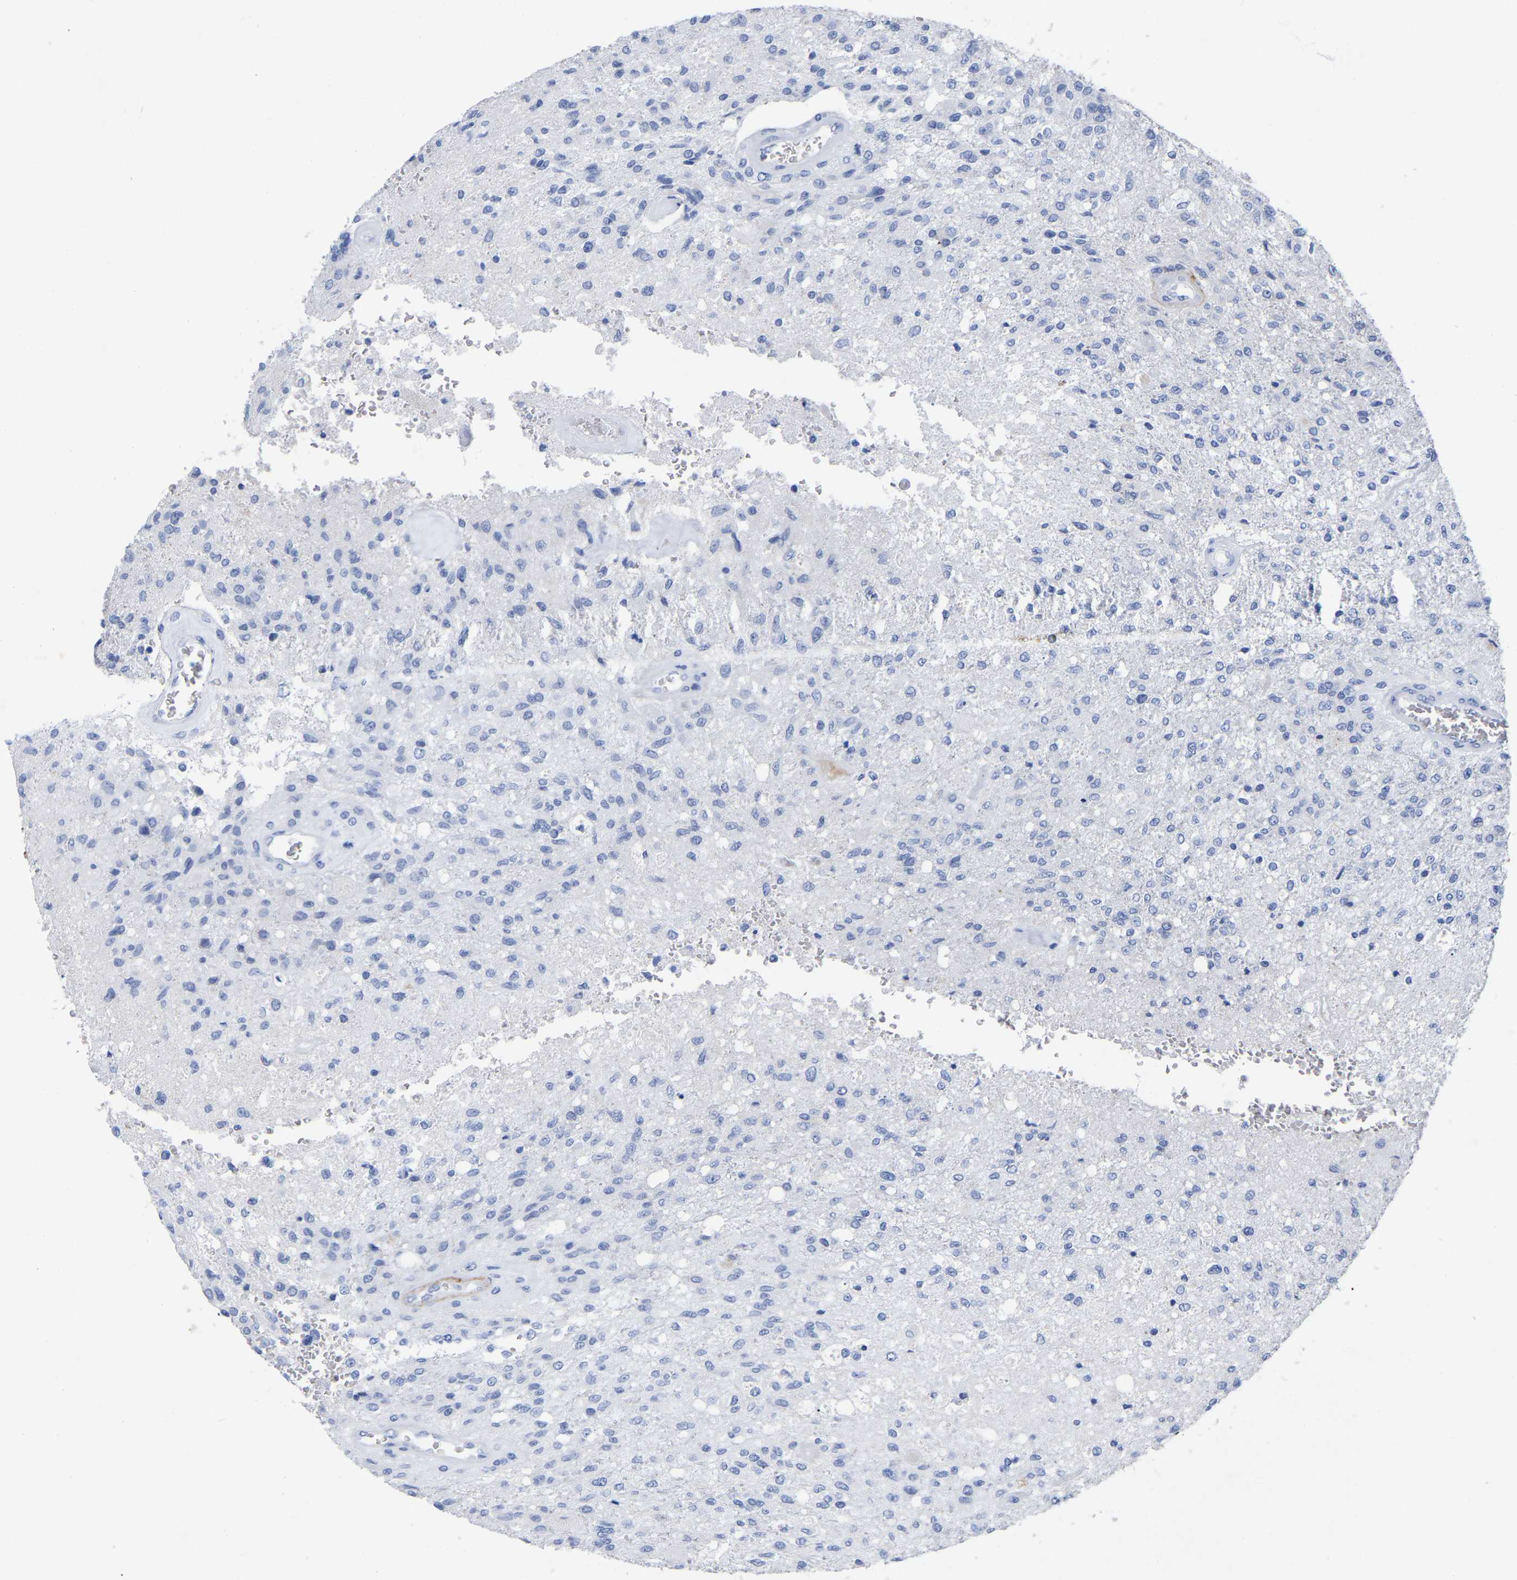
{"staining": {"intensity": "negative", "quantity": "none", "location": "none"}, "tissue": "glioma", "cell_type": "Tumor cells", "image_type": "cancer", "snomed": [{"axis": "morphology", "description": "Normal tissue, NOS"}, {"axis": "morphology", "description": "Glioma, malignant, High grade"}, {"axis": "topography", "description": "Cerebral cortex"}], "caption": "Immunohistochemical staining of glioma reveals no significant expression in tumor cells. Brightfield microscopy of immunohistochemistry stained with DAB (3,3'-diaminobenzidine) (brown) and hematoxylin (blue), captured at high magnification.", "gene": "HAPLN1", "patient": {"sex": "male", "age": 77}}